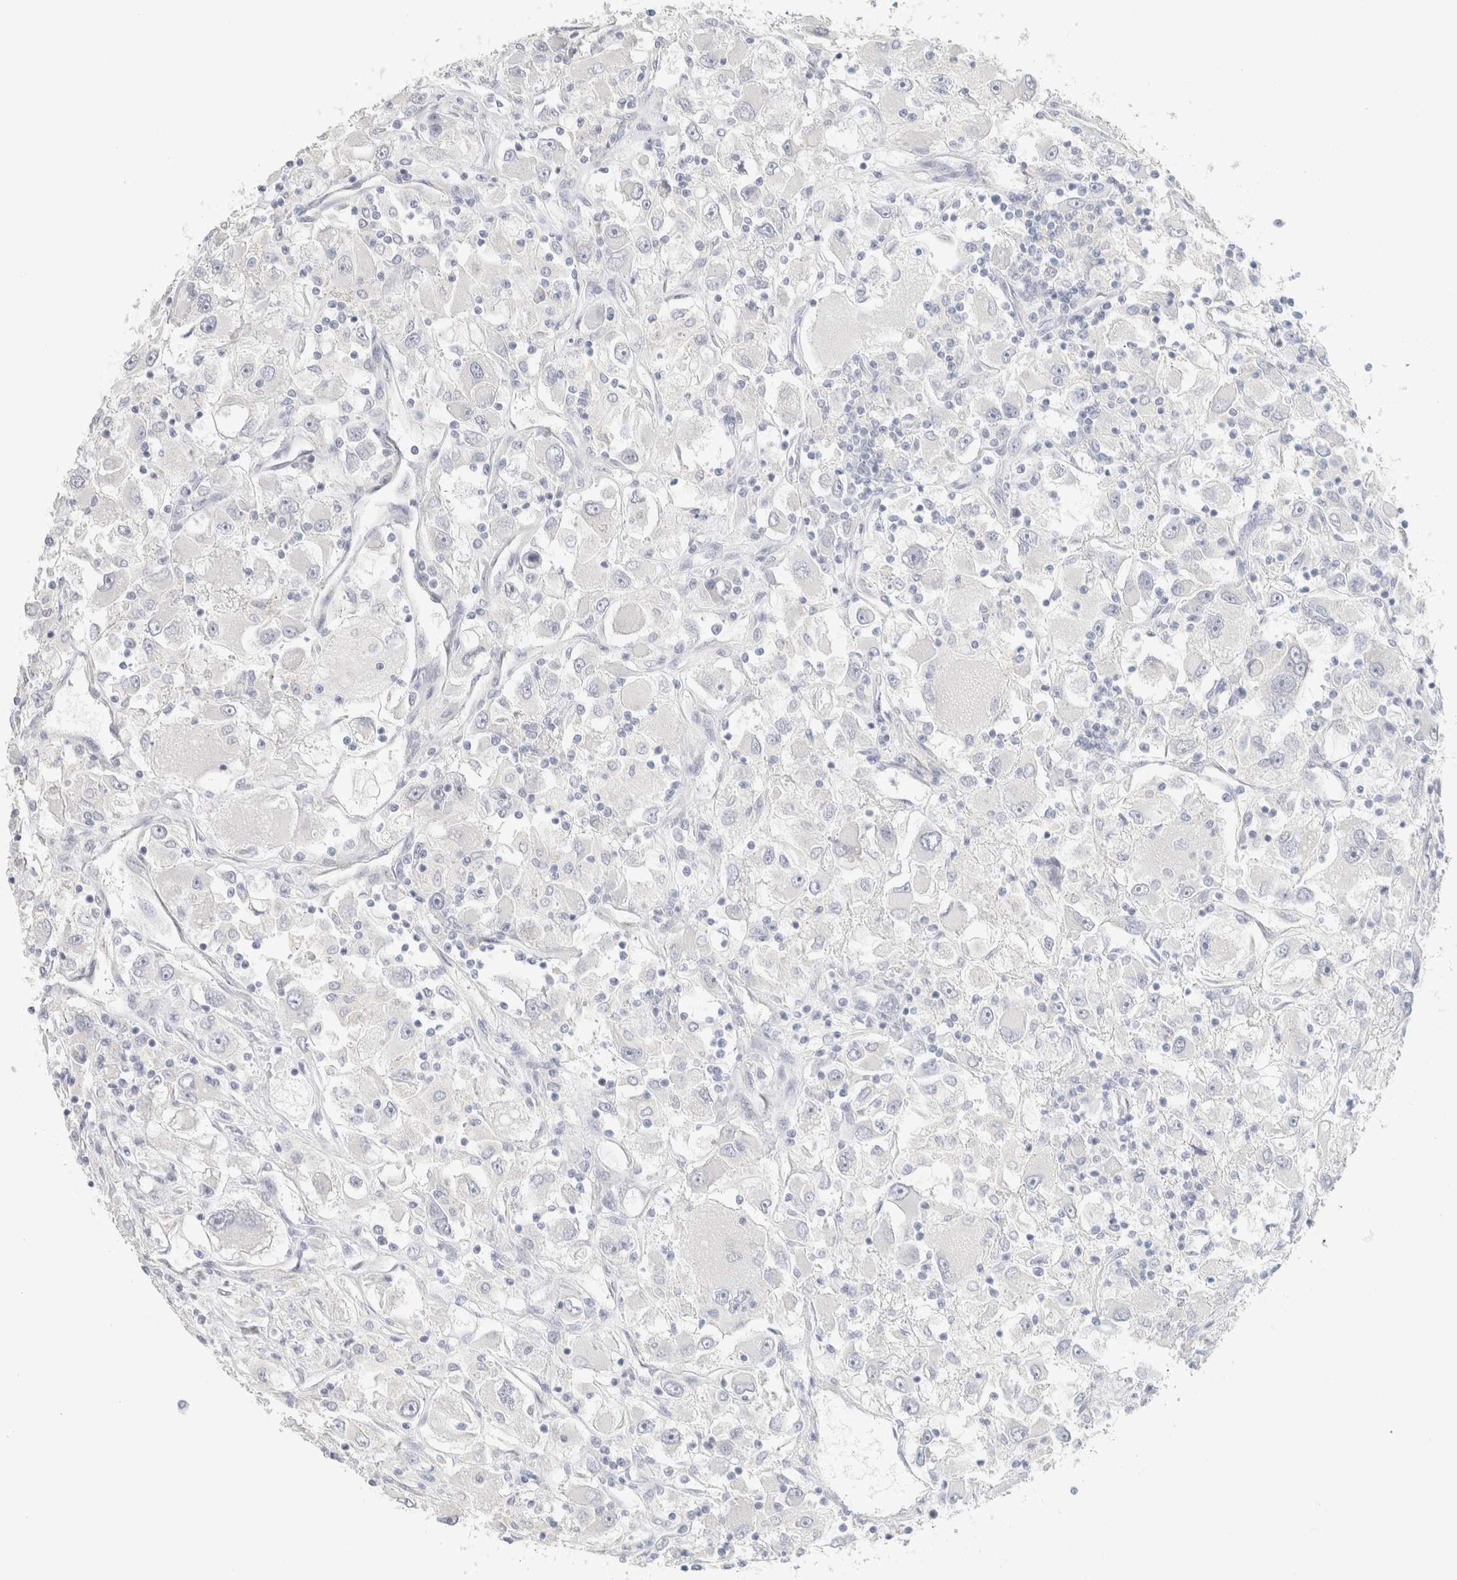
{"staining": {"intensity": "negative", "quantity": "none", "location": "none"}, "tissue": "renal cancer", "cell_type": "Tumor cells", "image_type": "cancer", "snomed": [{"axis": "morphology", "description": "Adenocarcinoma, NOS"}, {"axis": "topography", "description": "Kidney"}], "caption": "This is an IHC histopathology image of renal cancer. There is no staining in tumor cells.", "gene": "NEFM", "patient": {"sex": "female", "age": 52}}